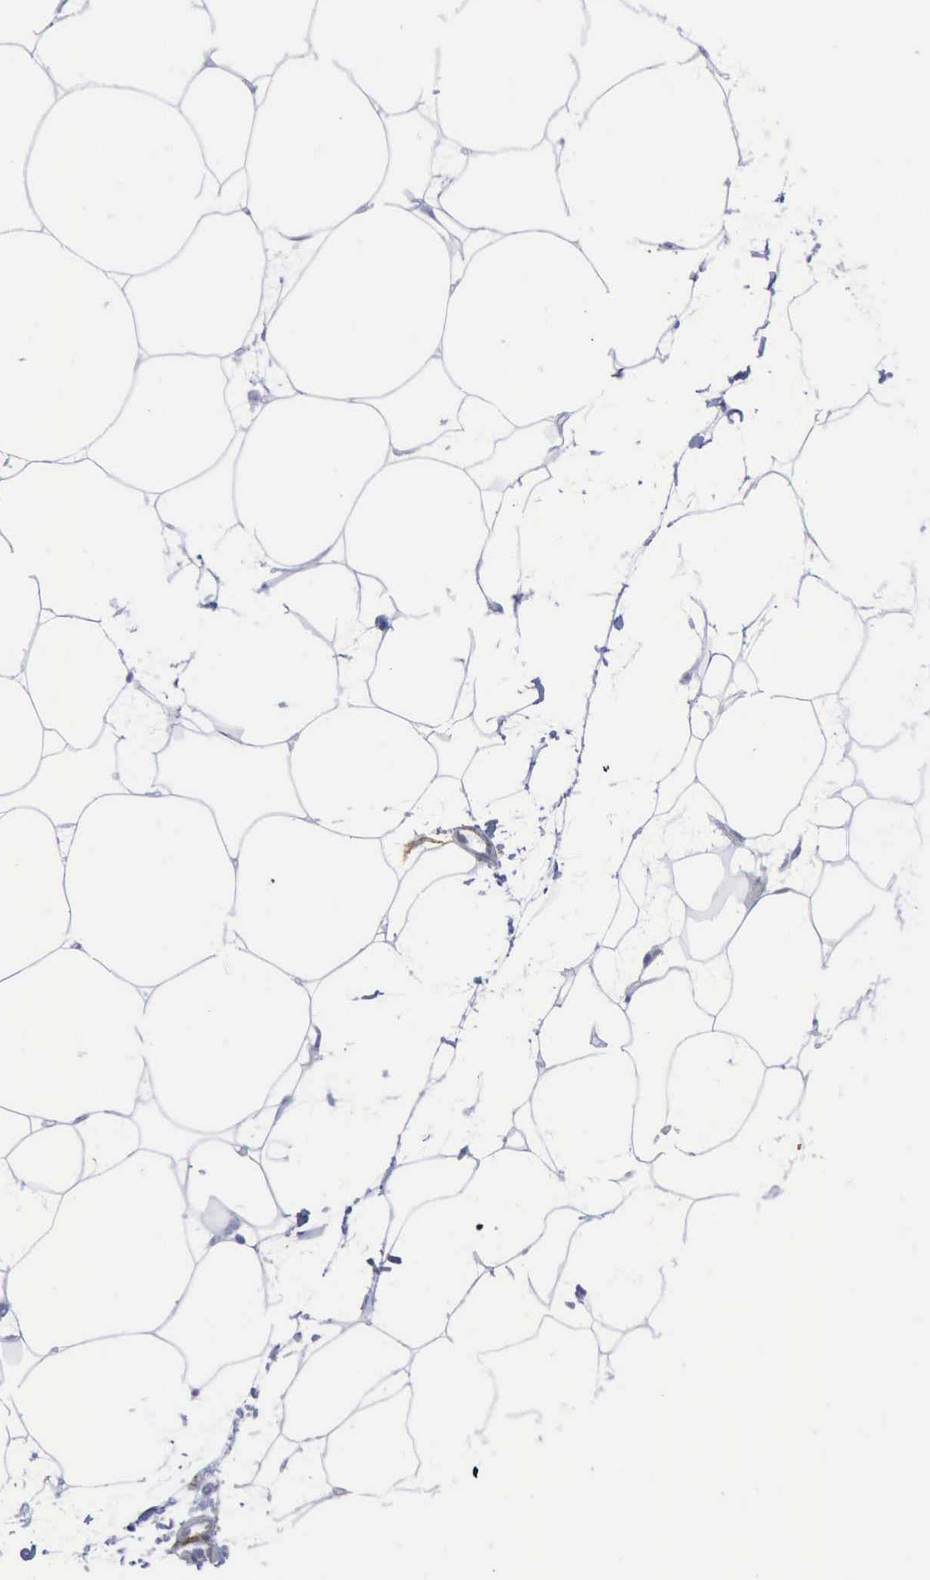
{"staining": {"intensity": "negative", "quantity": "none", "location": "none"}, "tissue": "adipose tissue", "cell_type": "Adipocytes", "image_type": "normal", "snomed": [{"axis": "morphology", "description": "Normal tissue, NOS"}, {"axis": "morphology", "description": "Duct carcinoma"}, {"axis": "topography", "description": "Breast"}, {"axis": "topography", "description": "Adipose tissue"}], "caption": "This is an immunohistochemistry (IHC) micrograph of normal human adipose tissue. There is no expression in adipocytes.", "gene": "NGFR", "patient": {"sex": "female", "age": 37}}